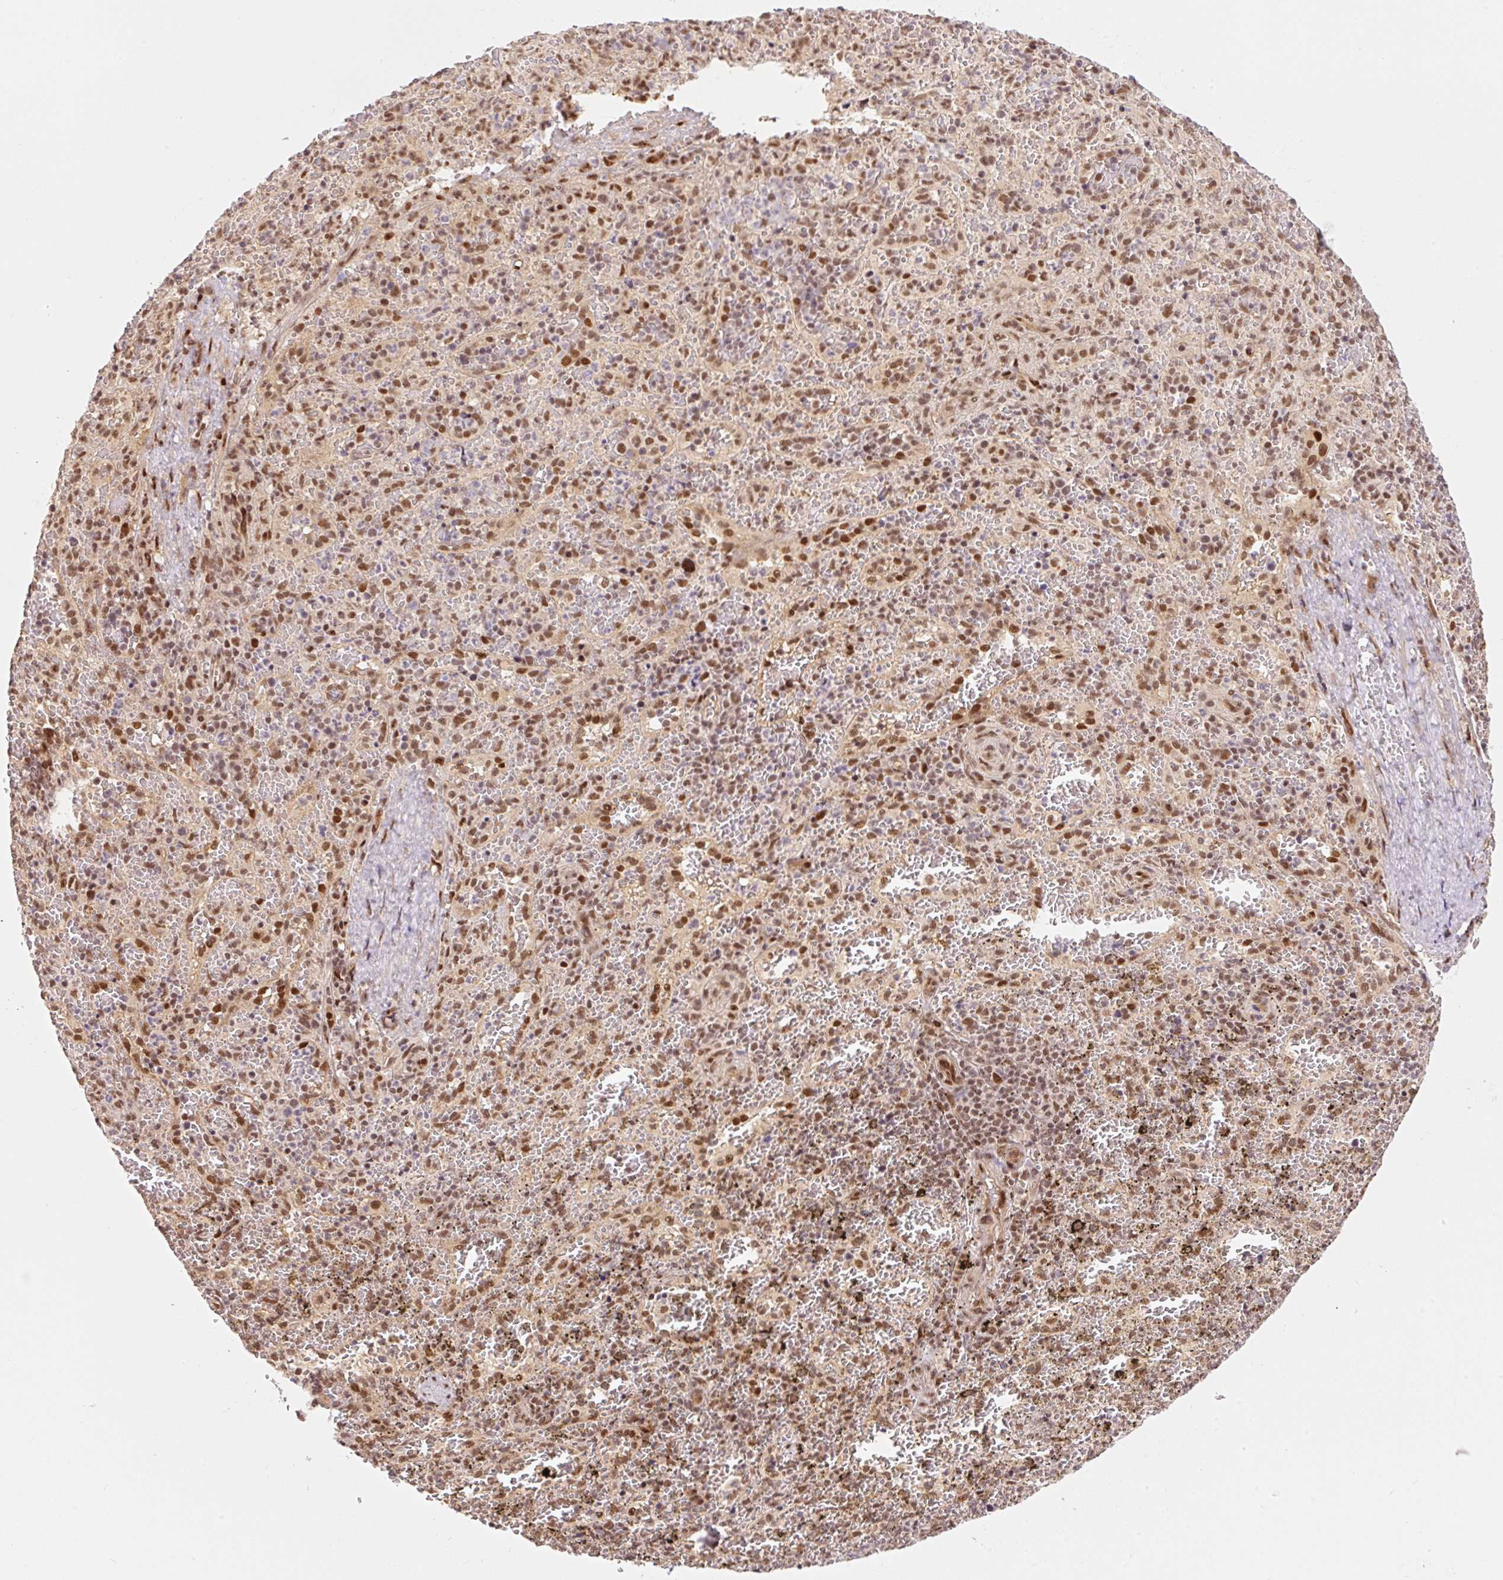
{"staining": {"intensity": "moderate", "quantity": ">75%", "location": "nuclear"}, "tissue": "spleen", "cell_type": "Cells in red pulp", "image_type": "normal", "snomed": [{"axis": "morphology", "description": "Normal tissue, NOS"}, {"axis": "topography", "description": "Spleen"}], "caption": "An image of spleen stained for a protein exhibits moderate nuclear brown staining in cells in red pulp. Immunohistochemistry (ihc) stains the protein of interest in brown and the nuclei are stained blue.", "gene": "INTS8", "patient": {"sex": "female", "age": 50}}